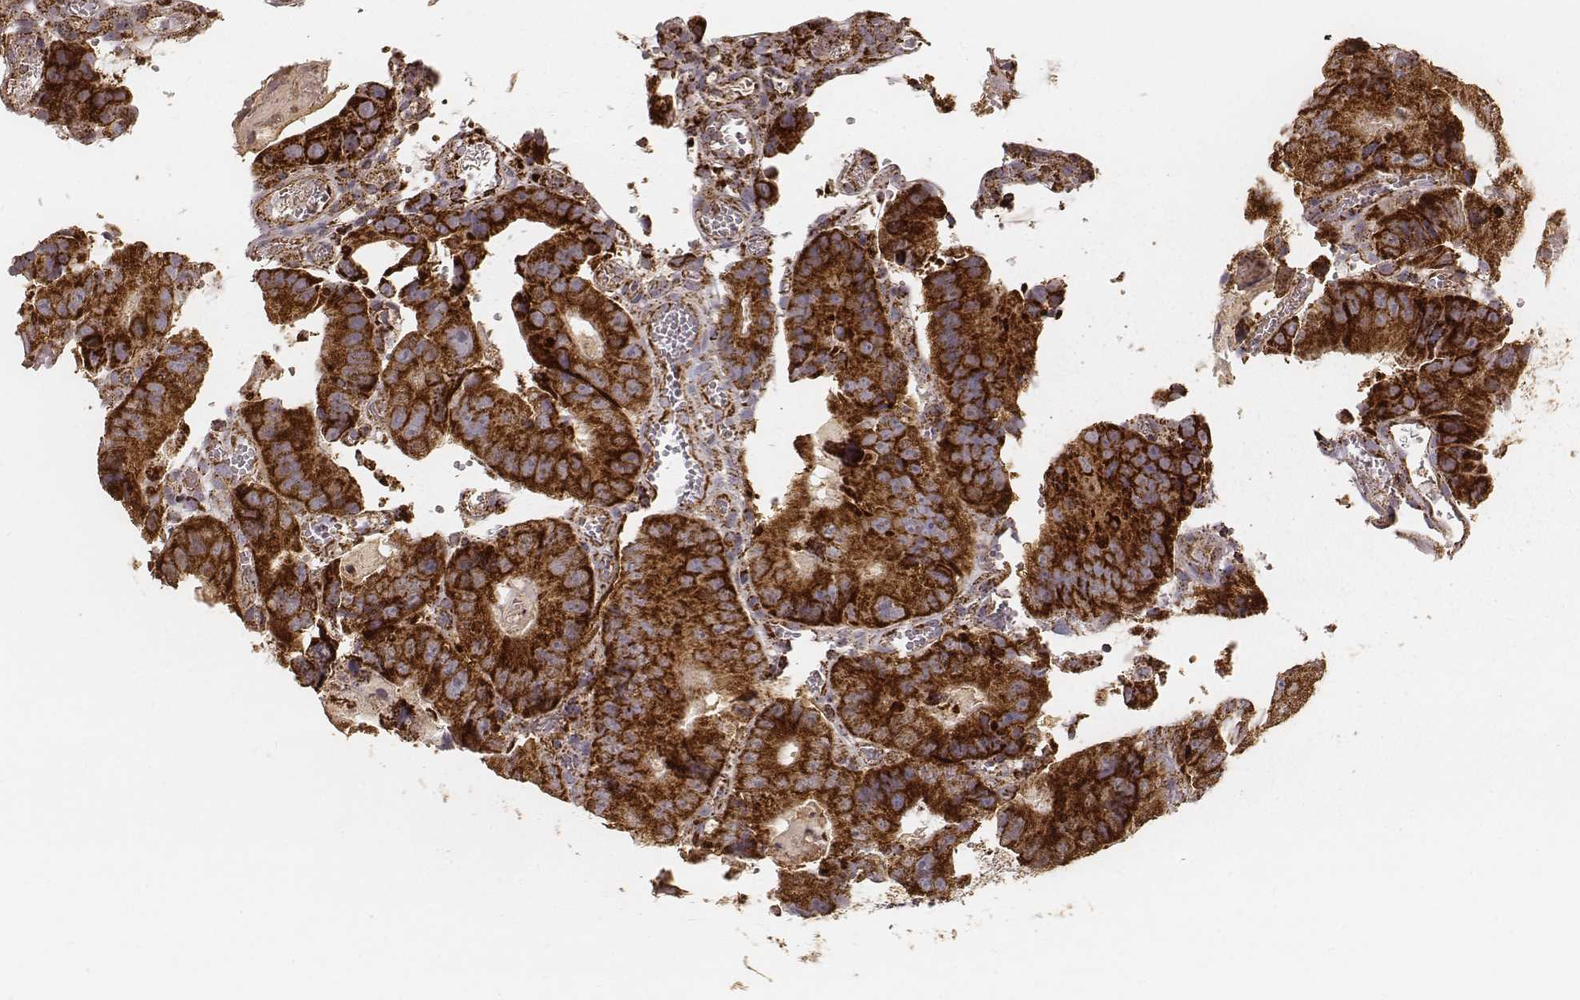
{"staining": {"intensity": "strong", "quantity": ">75%", "location": "cytoplasmic/membranous"}, "tissue": "colorectal cancer", "cell_type": "Tumor cells", "image_type": "cancer", "snomed": [{"axis": "morphology", "description": "Adenocarcinoma, NOS"}, {"axis": "topography", "description": "Colon"}], "caption": "Tumor cells exhibit high levels of strong cytoplasmic/membranous positivity in approximately >75% of cells in colorectal cancer.", "gene": "CS", "patient": {"sex": "female", "age": 86}}